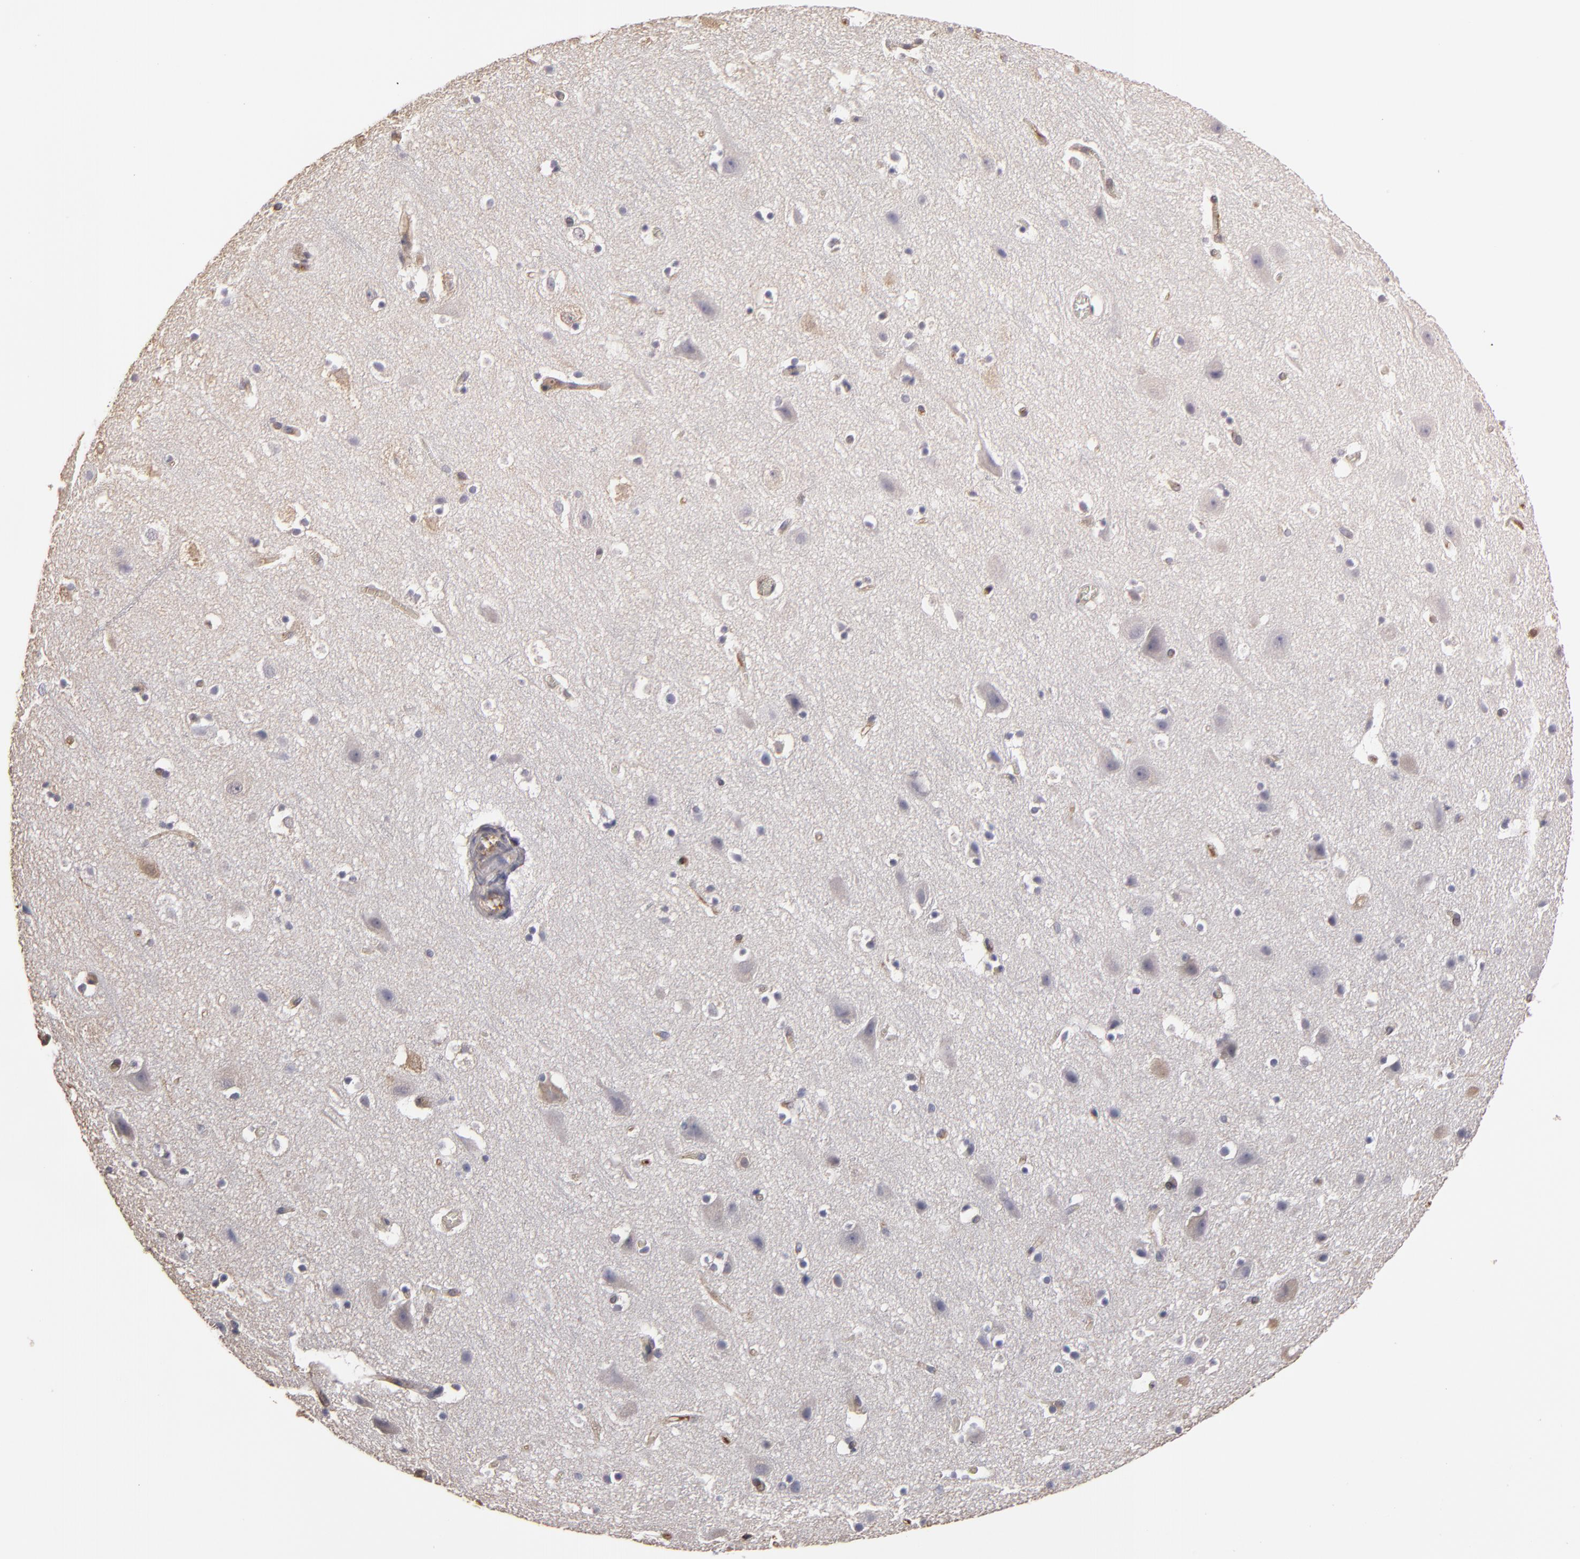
{"staining": {"intensity": "negative", "quantity": "none", "location": "none"}, "tissue": "cerebral cortex", "cell_type": "Endothelial cells", "image_type": "normal", "snomed": [{"axis": "morphology", "description": "Normal tissue, NOS"}, {"axis": "topography", "description": "Cerebral cortex"}], "caption": "DAB (3,3'-diaminobenzidine) immunohistochemical staining of normal cerebral cortex reveals no significant positivity in endothelial cells.", "gene": "RO60", "patient": {"sex": "male", "age": 45}}